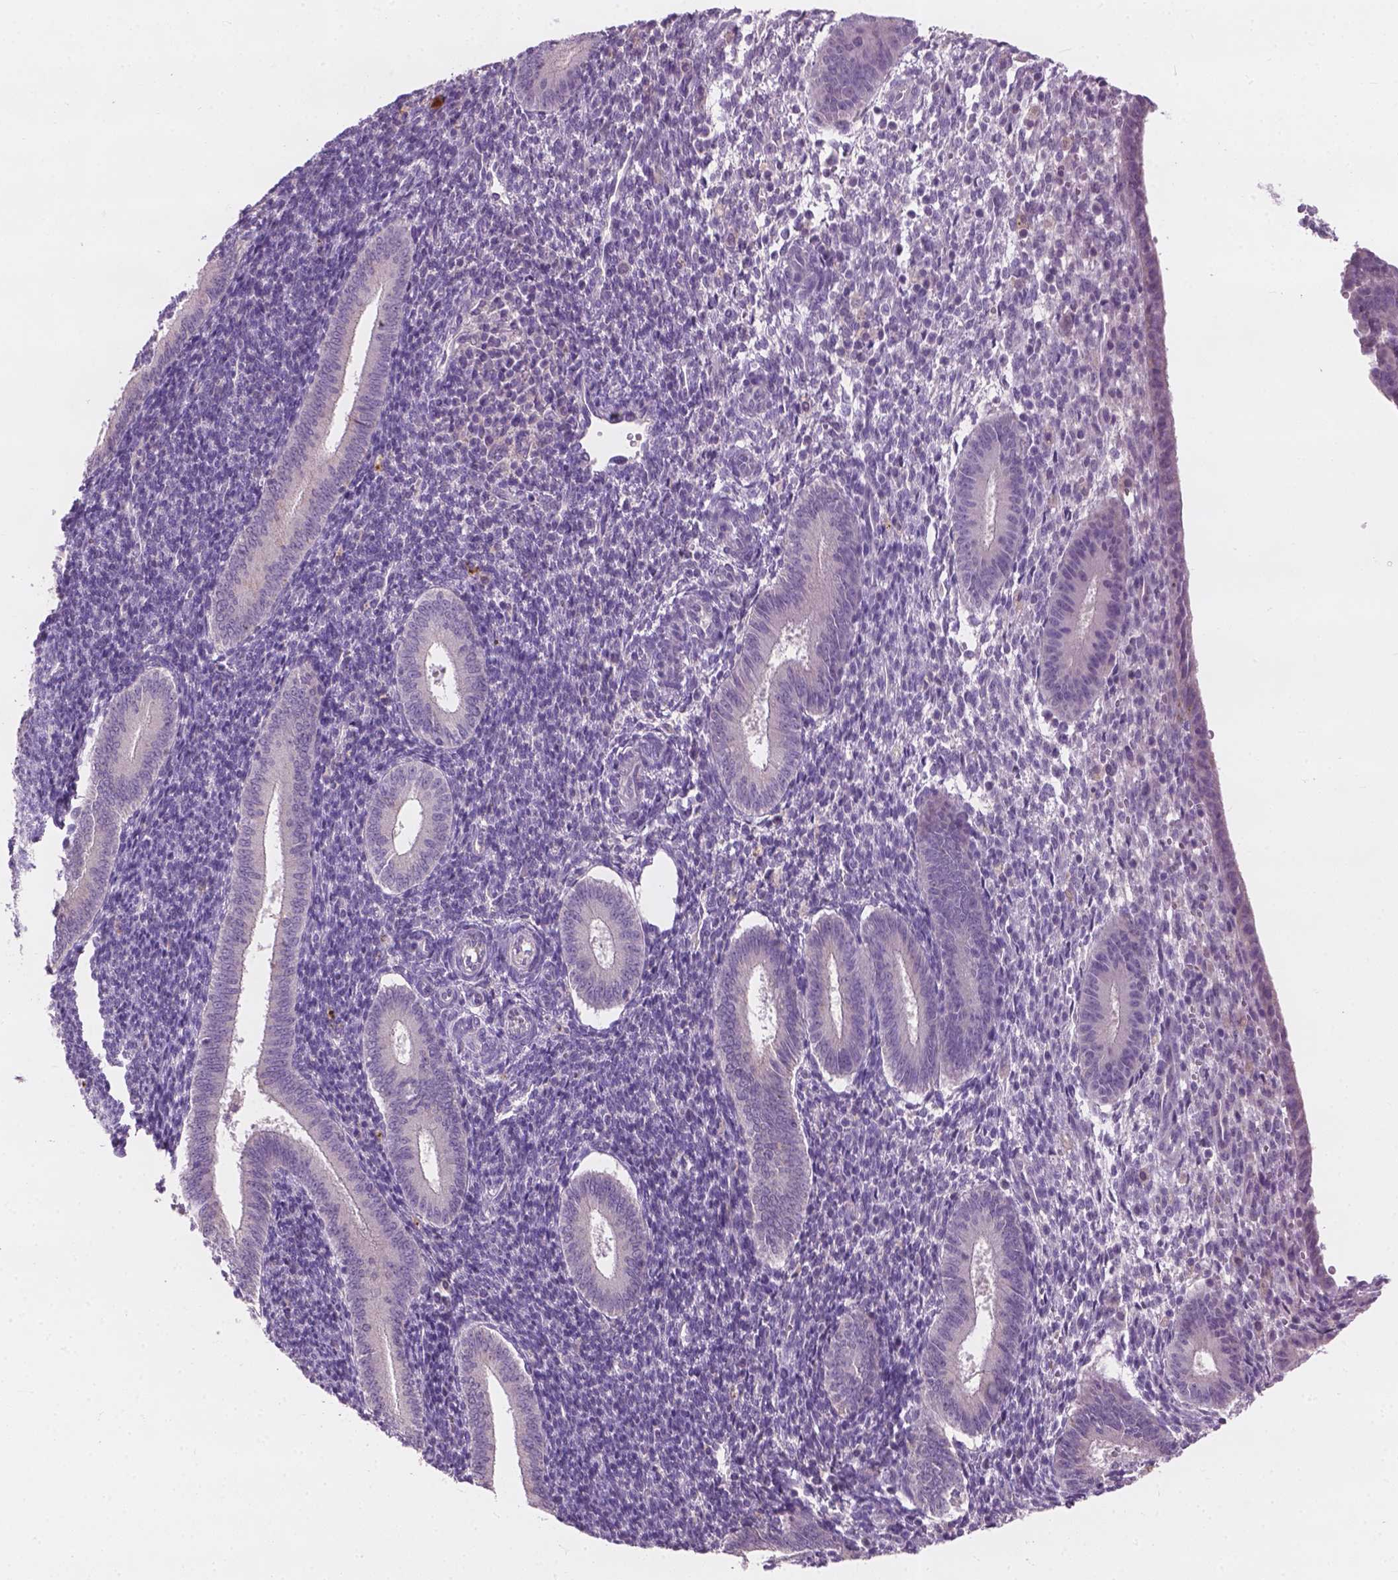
{"staining": {"intensity": "negative", "quantity": "none", "location": "none"}, "tissue": "endometrium", "cell_type": "Cells in endometrial stroma", "image_type": "normal", "snomed": [{"axis": "morphology", "description": "Normal tissue, NOS"}, {"axis": "topography", "description": "Endometrium"}], "caption": "Micrograph shows no significant protein staining in cells in endometrial stroma of unremarkable endometrium.", "gene": "KRT17", "patient": {"sex": "female", "age": 25}}